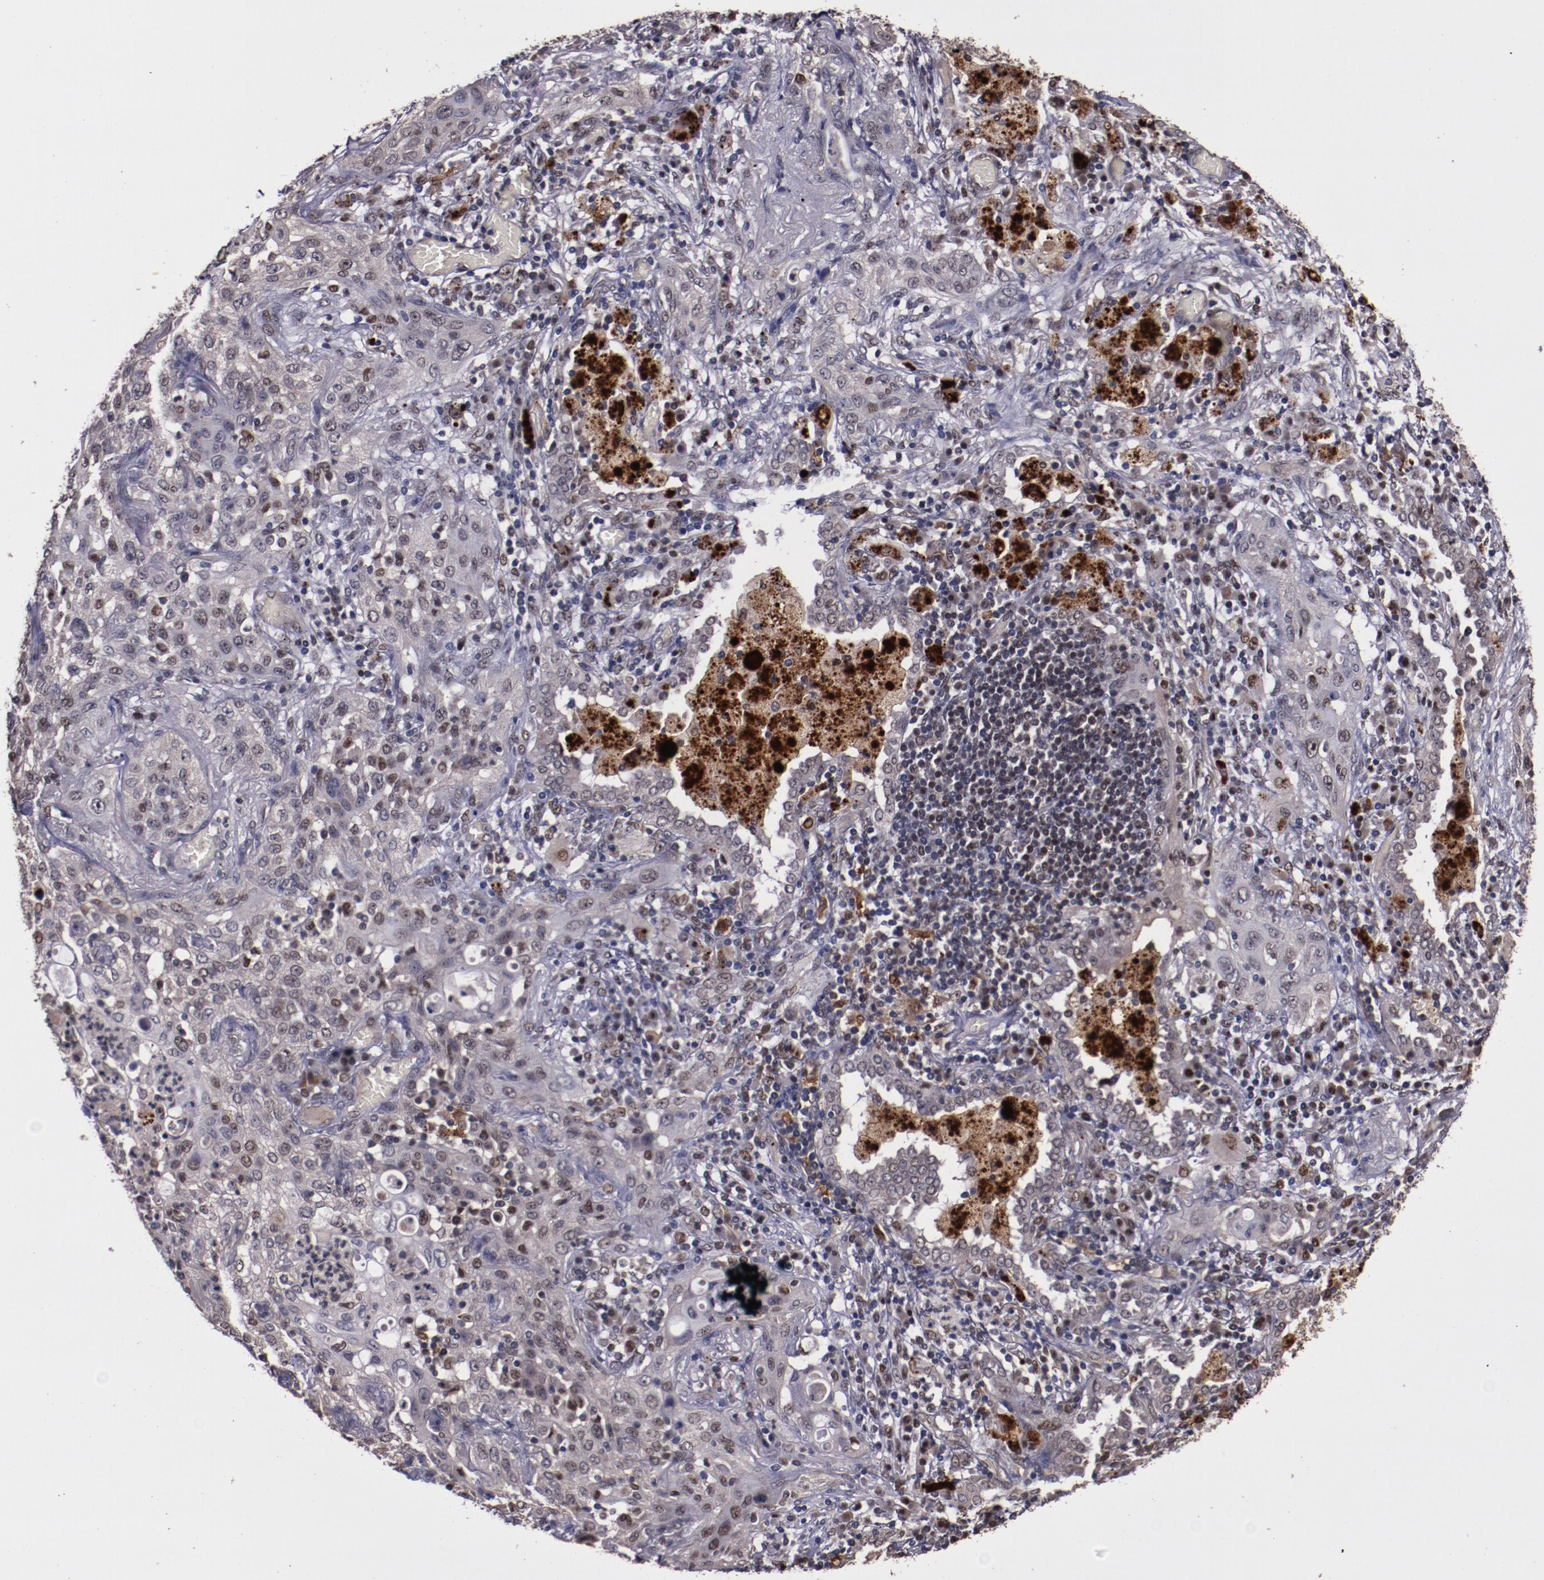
{"staining": {"intensity": "weak", "quantity": "25%-75%", "location": "nuclear"}, "tissue": "lung cancer", "cell_type": "Tumor cells", "image_type": "cancer", "snomed": [{"axis": "morphology", "description": "Squamous cell carcinoma, NOS"}, {"axis": "topography", "description": "Lung"}], "caption": "Immunohistochemical staining of lung cancer (squamous cell carcinoma) exhibits weak nuclear protein expression in about 25%-75% of tumor cells.", "gene": "CHEK2", "patient": {"sex": "female", "age": 47}}